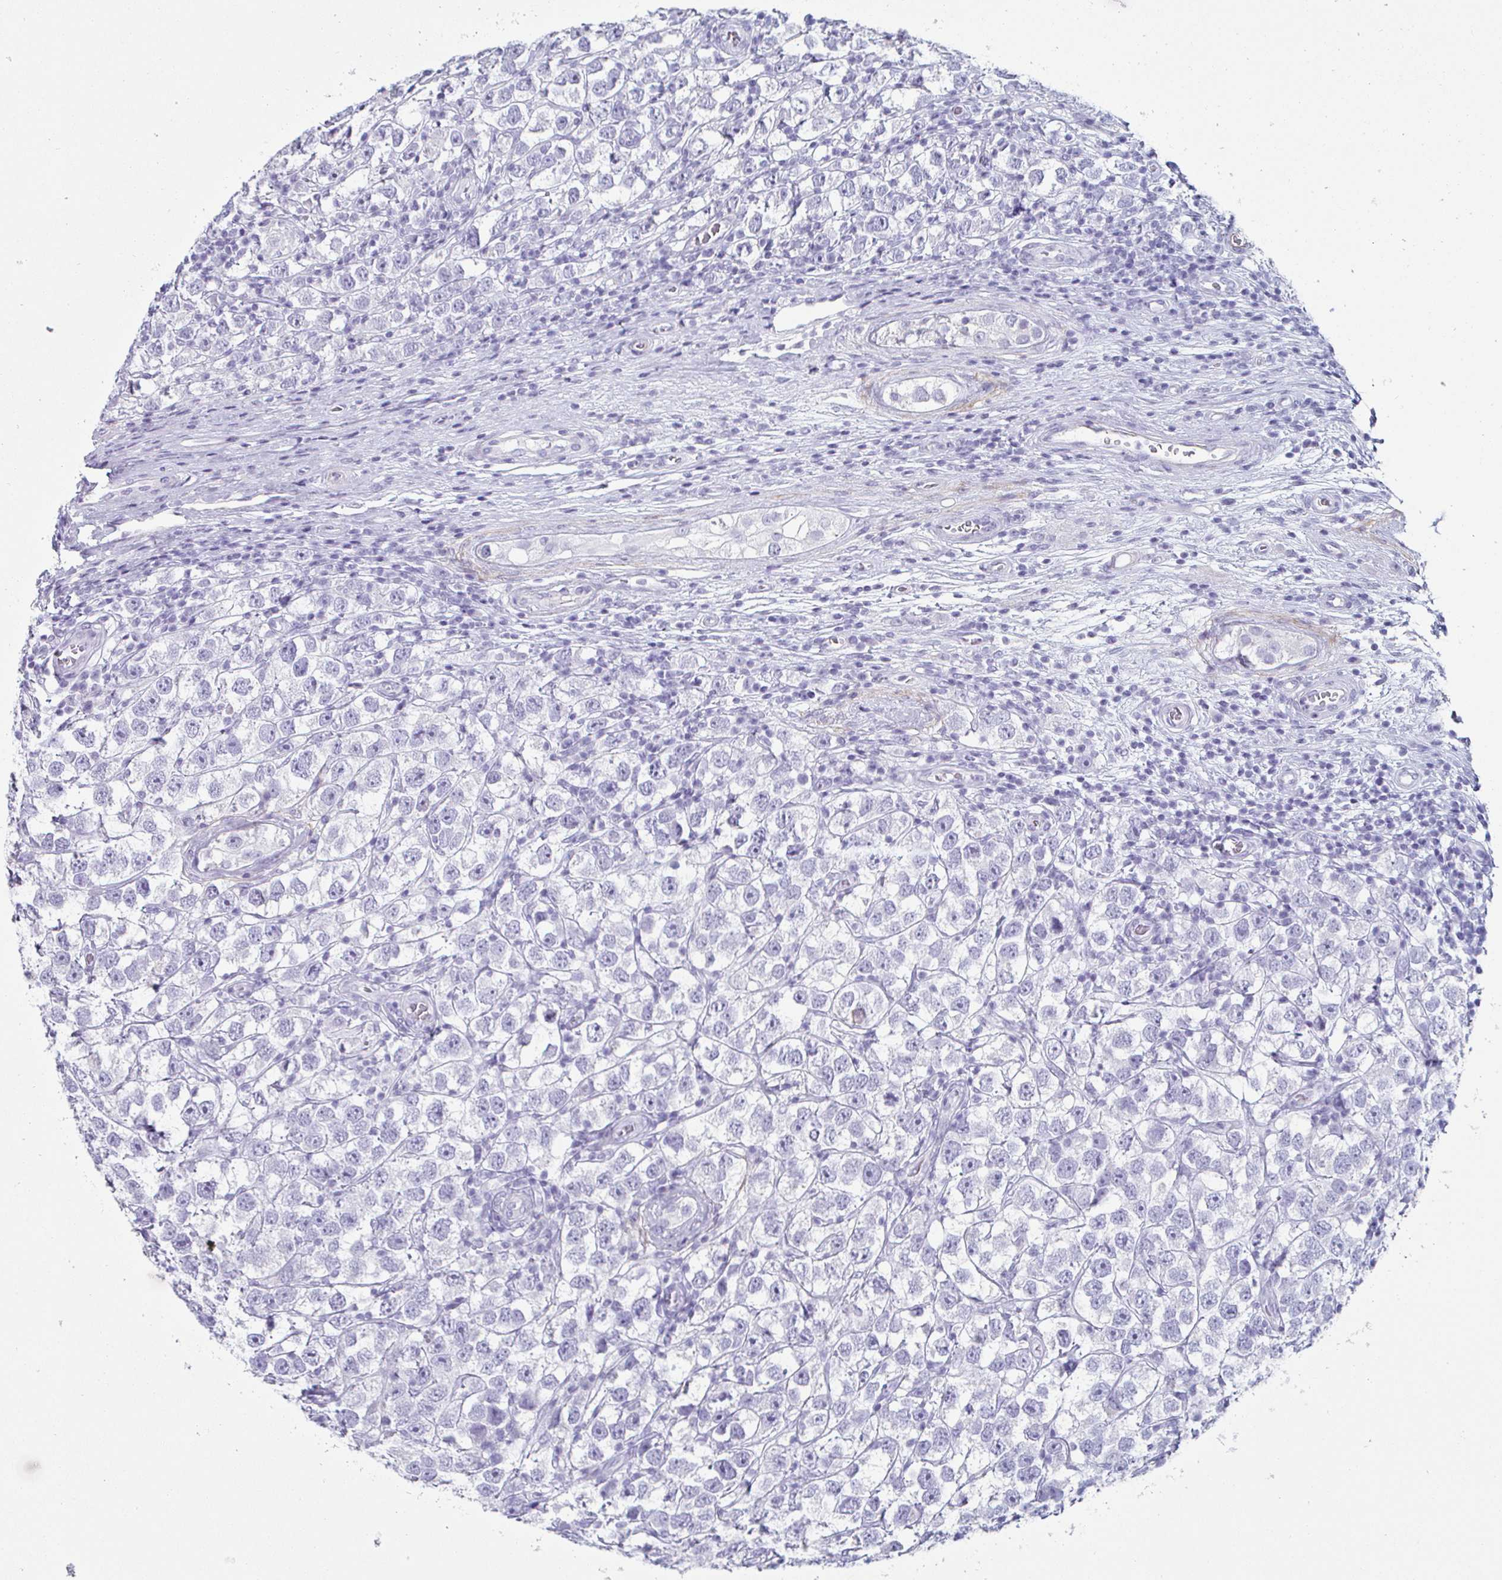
{"staining": {"intensity": "negative", "quantity": "none", "location": "none"}, "tissue": "testis cancer", "cell_type": "Tumor cells", "image_type": "cancer", "snomed": [{"axis": "morphology", "description": "Seminoma, NOS"}, {"axis": "topography", "description": "Testis"}], "caption": "Tumor cells show no significant protein staining in testis seminoma.", "gene": "CREG2", "patient": {"sex": "male", "age": 26}}